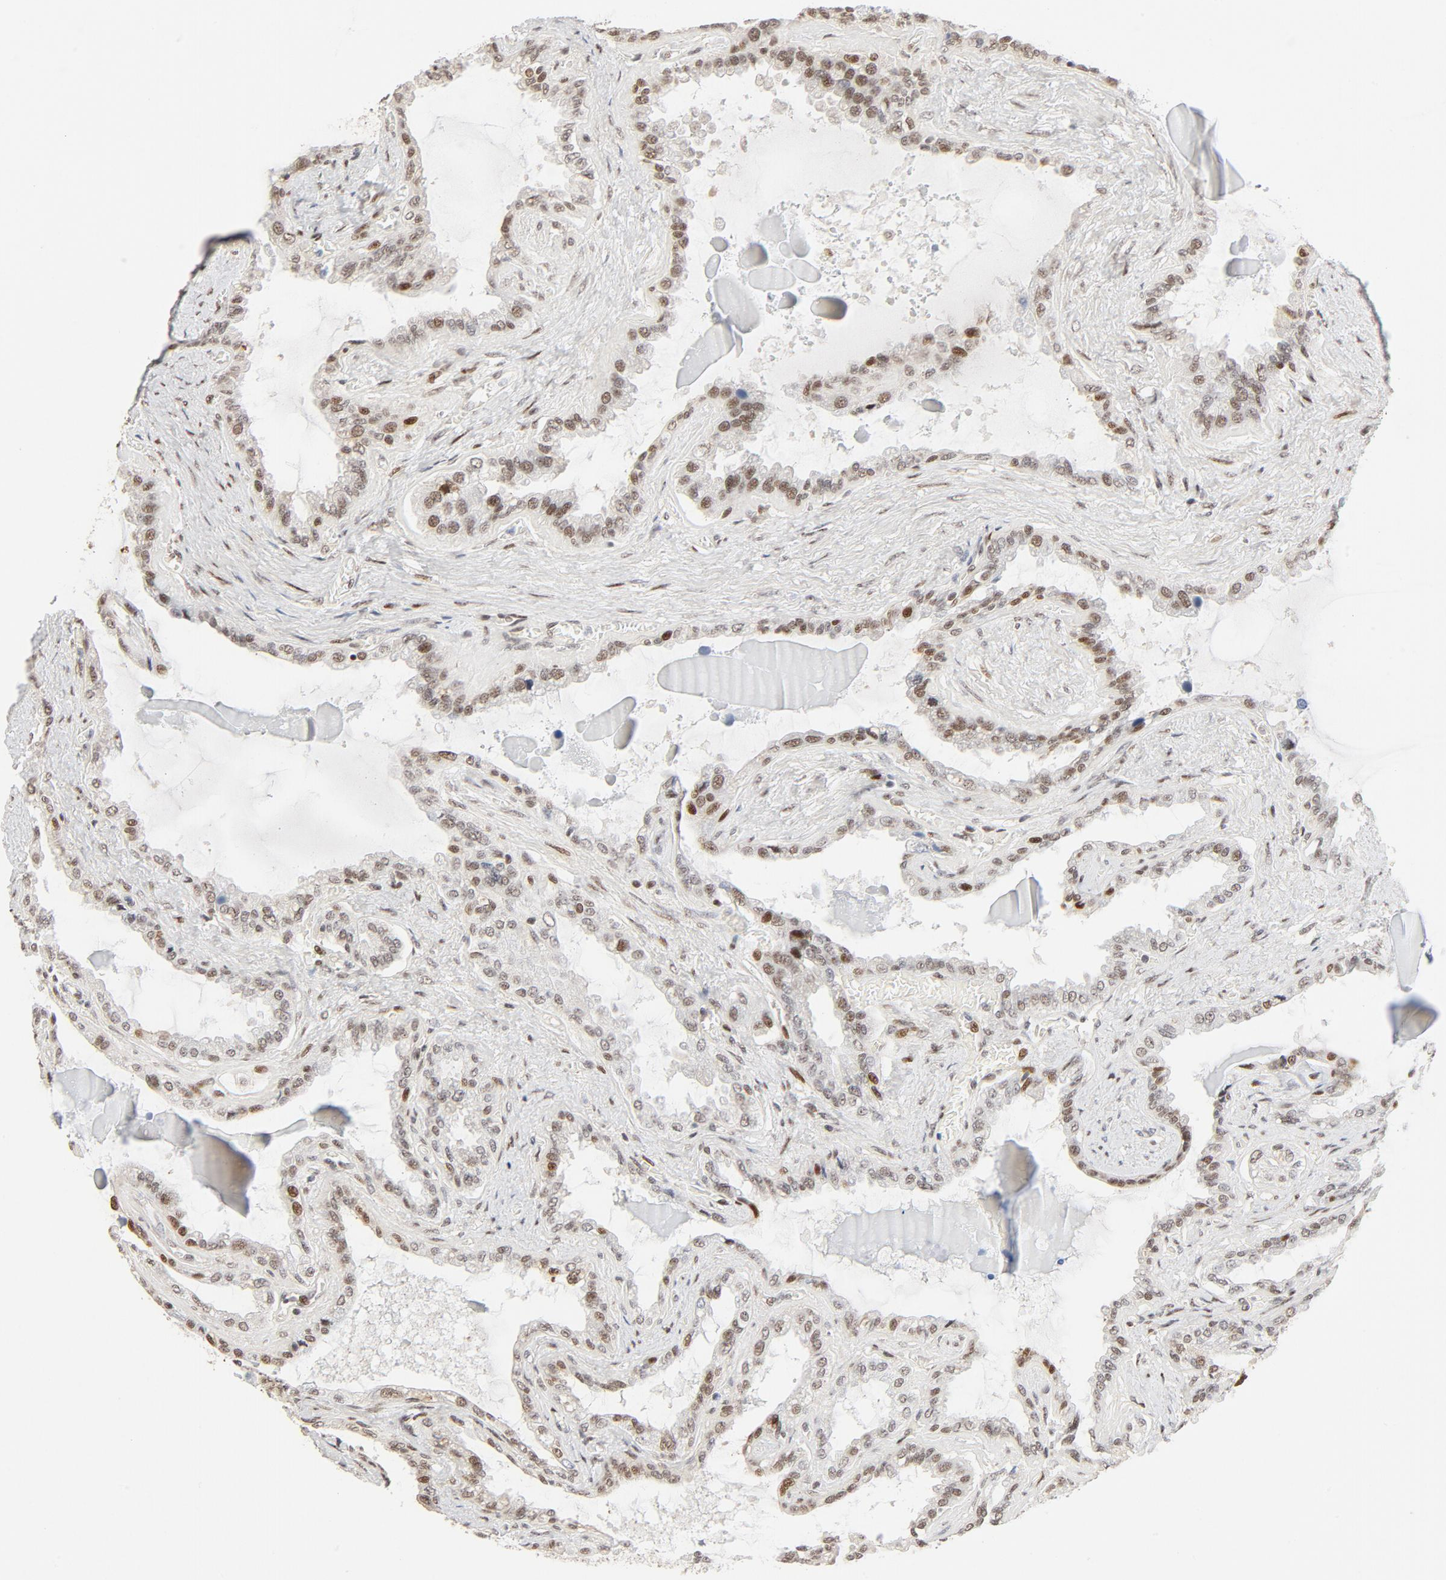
{"staining": {"intensity": "moderate", "quantity": "25%-75%", "location": "nuclear"}, "tissue": "seminal vesicle", "cell_type": "Glandular cells", "image_type": "normal", "snomed": [{"axis": "morphology", "description": "Normal tissue, NOS"}, {"axis": "morphology", "description": "Inflammation, NOS"}, {"axis": "topography", "description": "Urinary bladder"}, {"axis": "topography", "description": "Prostate"}, {"axis": "topography", "description": "Seminal veicle"}], "caption": "Moderate nuclear protein staining is seen in approximately 25%-75% of glandular cells in seminal vesicle.", "gene": "GTF2I", "patient": {"sex": "male", "age": 82}}